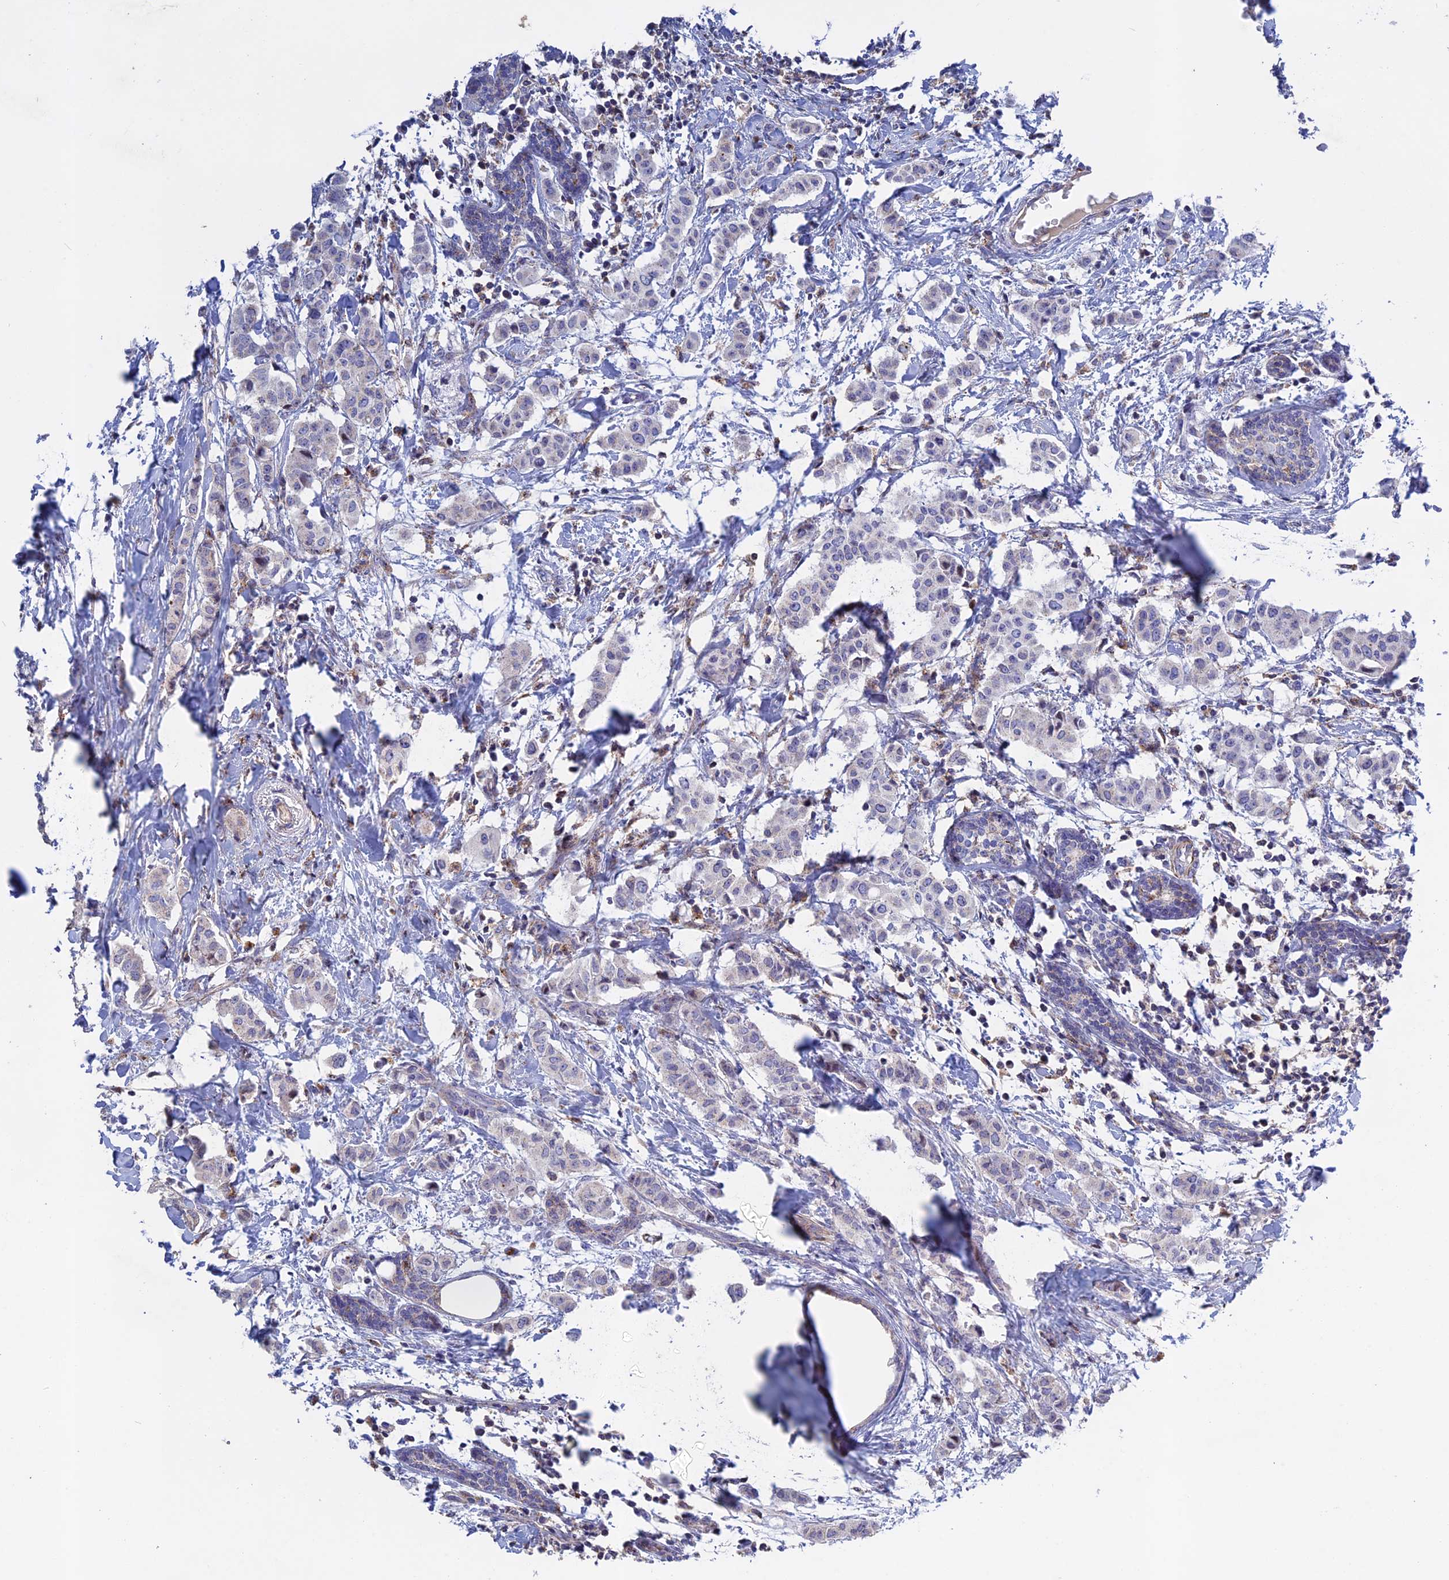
{"staining": {"intensity": "negative", "quantity": "none", "location": "none"}, "tissue": "breast cancer", "cell_type": "Tumor cells", "image_type": "cancer", "snomed": [{"axis": "morphology", "description": "Duct carcinoma"}, {"axis": "topography", "description": "Breast"}], "caption": "This is an immunohistochemistry image of breast intraductal carcinoma. There is no positivity in tumor cells.", "gene": "LYPD5", "patient": {"sex": "female", "age": 40}}